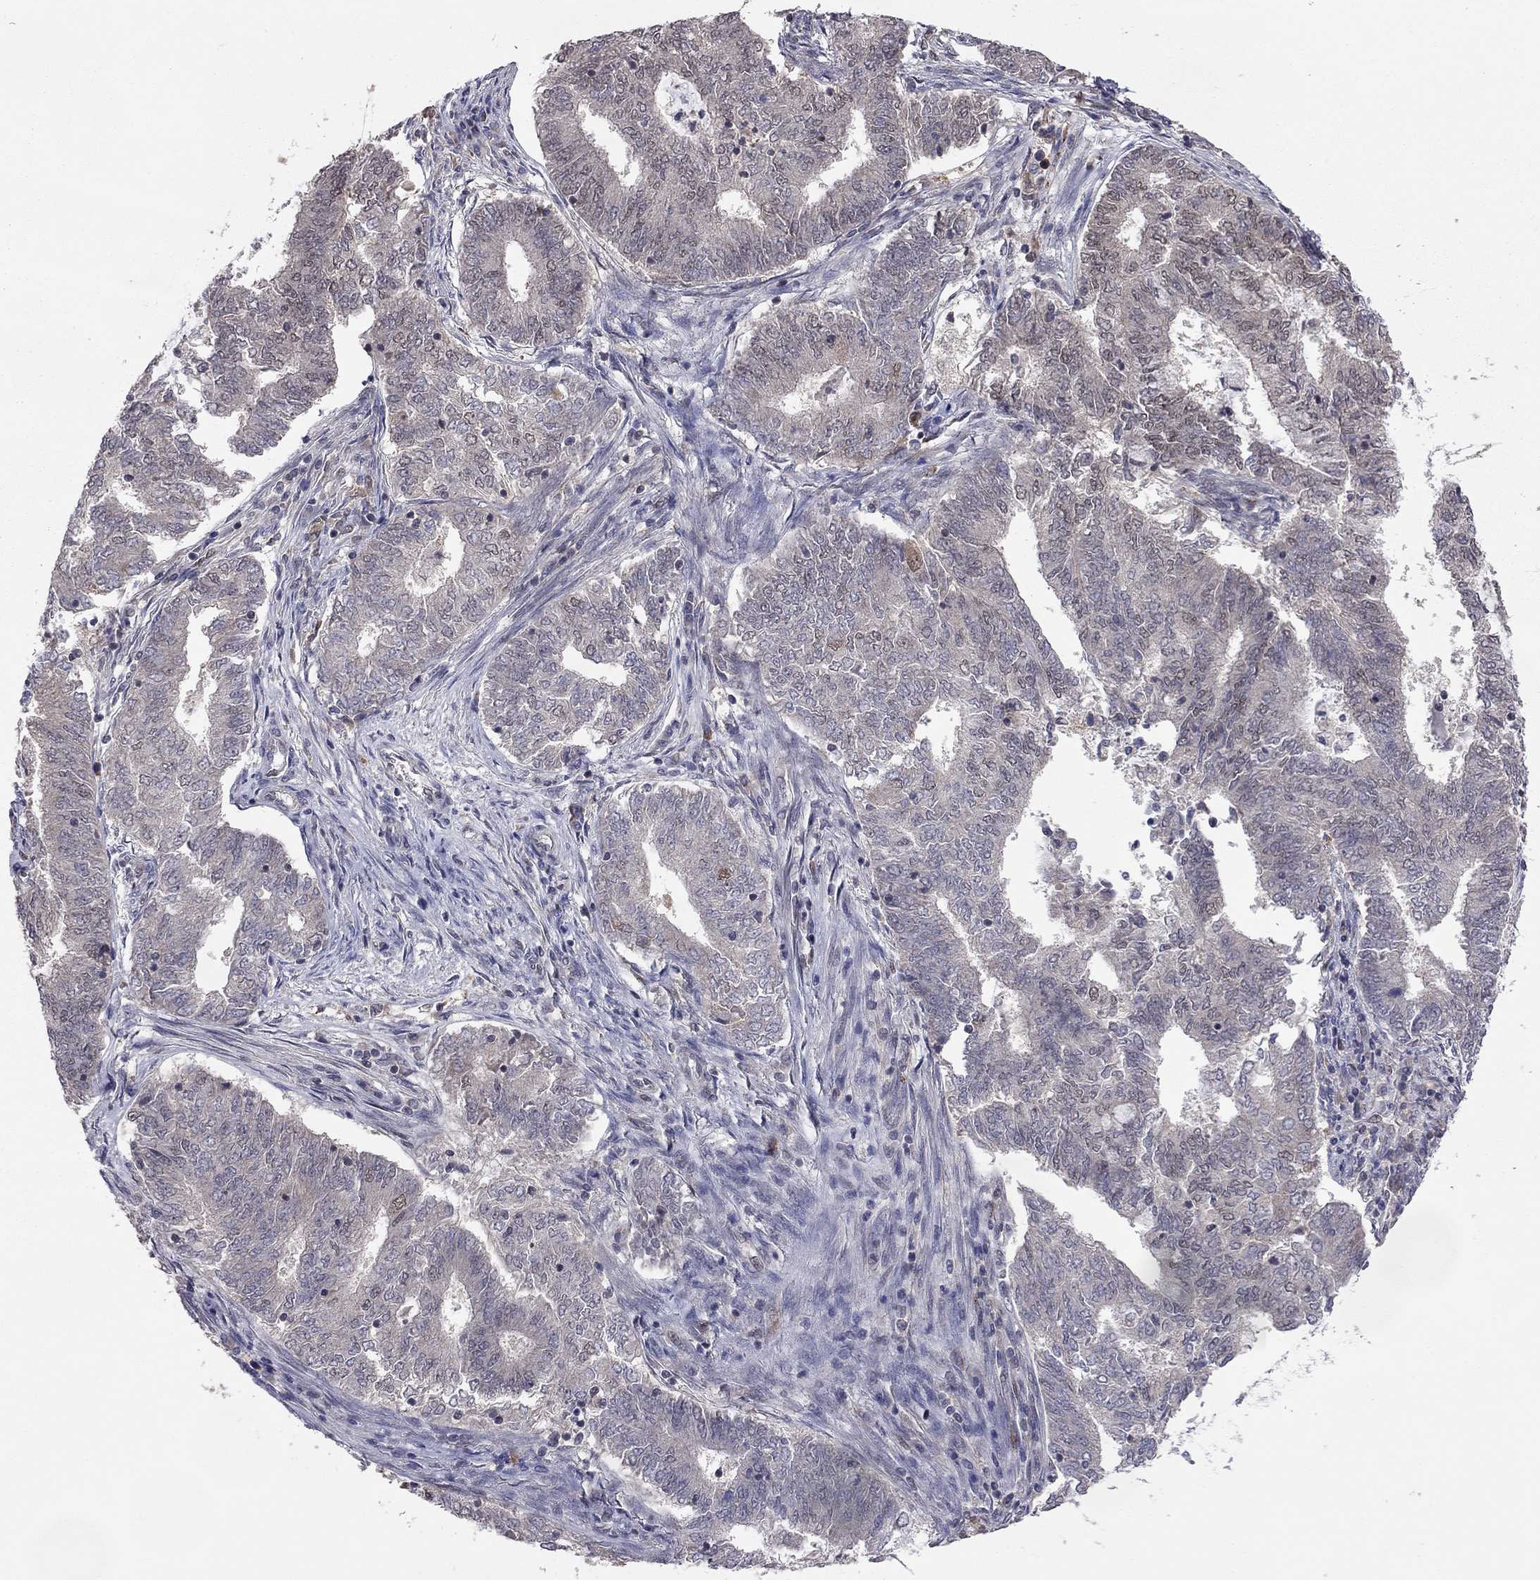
{"staining": {"intensity": "negative", "quantity": "none", "location": "none"}, "tissue": "endometrial cancer", "cell_type": "Tumor cells", "image_type": "cancer", "snomed": [{"axis": "morphology", "description": "Adenocarcinoma, NOS"}, {"axis": "topography", "description": "Endometrium"}], "caption": "IHC histopathology image of endometrial adenocarcinoma stained for a protein (brown), which demonstrates no expression in tumor cells.", "gene": "GPAA1", "patient": {"sex": "female", "age": 62}}